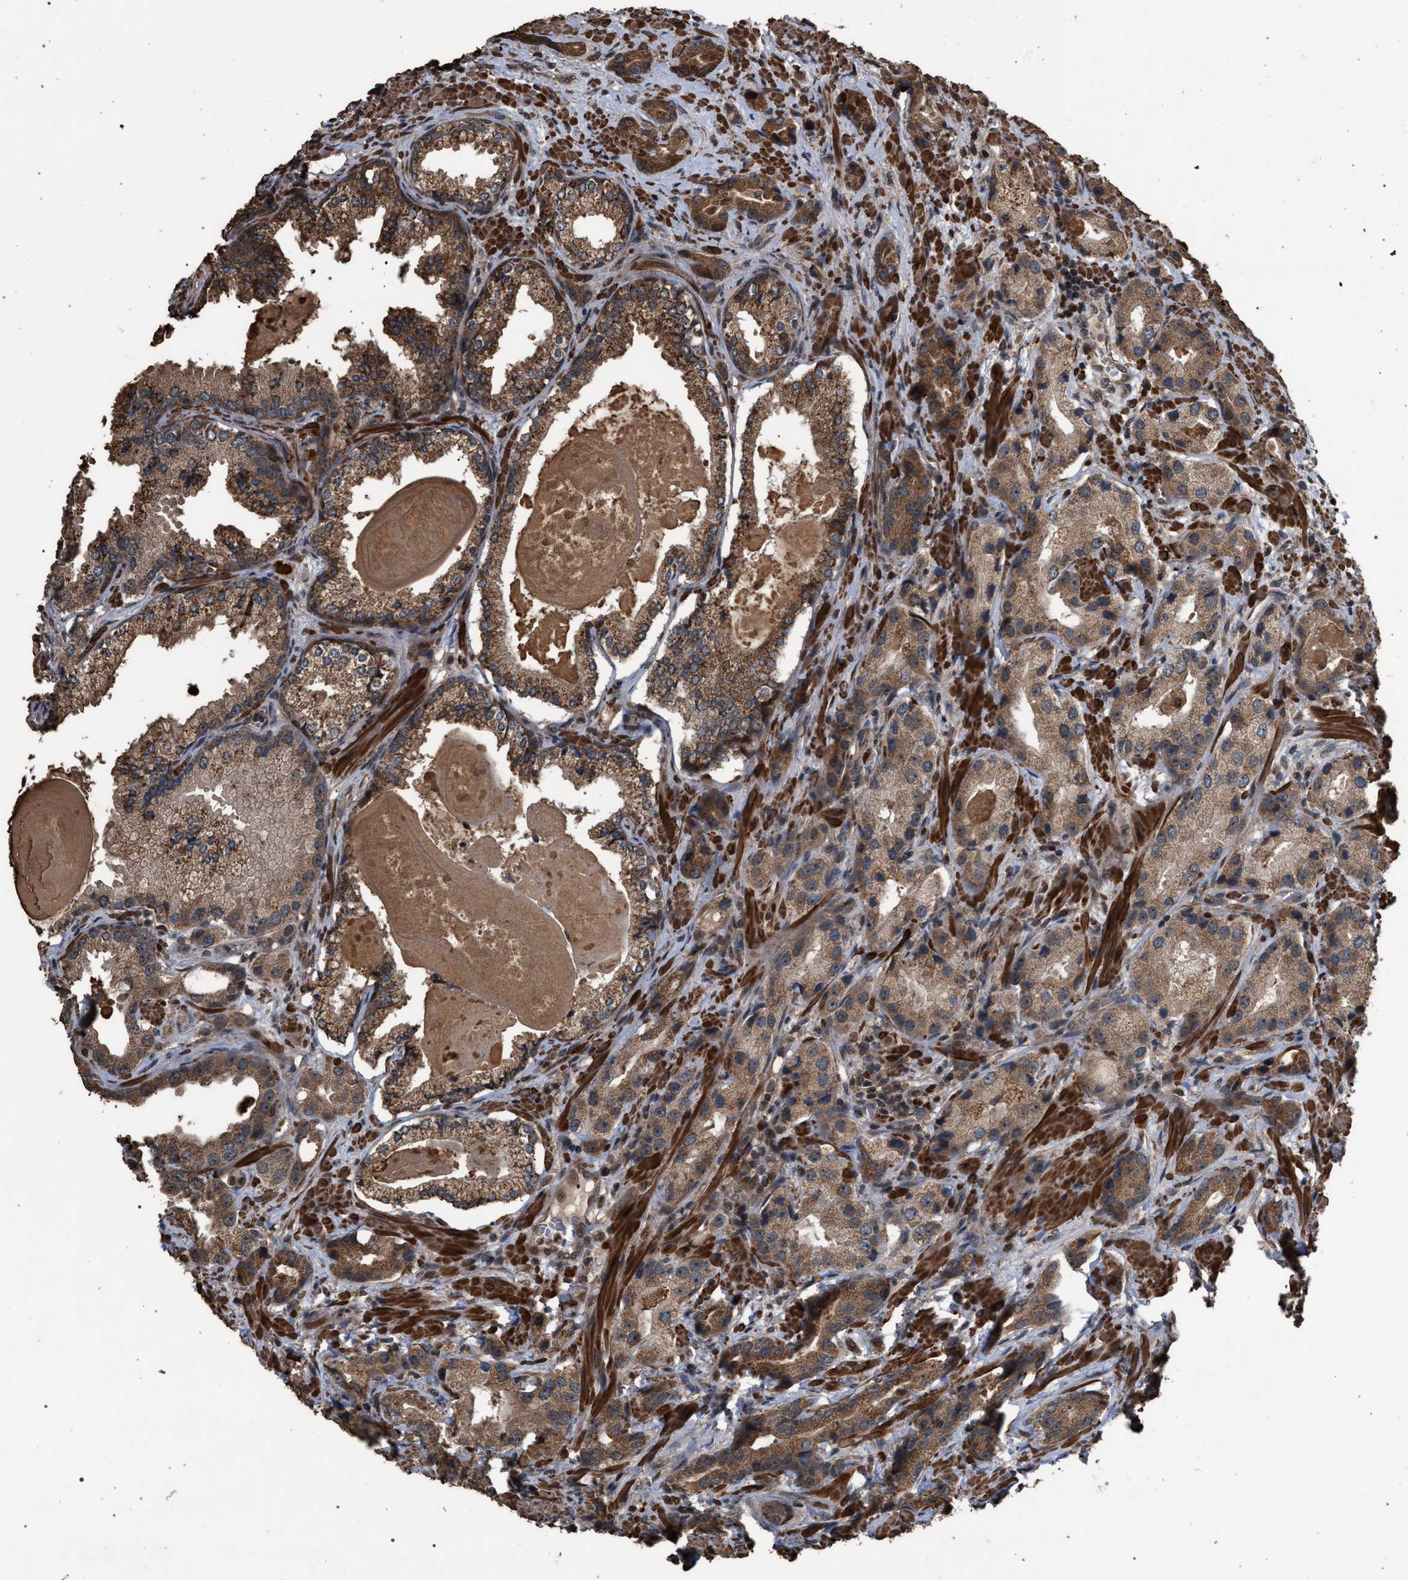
{"staining": {"intensity": "moderate", "quantity": ">75%", "location": "cytoplasmic/membranous"}, "tissue": "prostate cancer", "cell_type": "Tumor cells", "image_type": "cancer", "snomed": [{"axis": "morphology", "description": "Adenocarcinoma, High grade"}, {"axis": "topography", "description": "Prostate"}], "caption": "Moderate cytoplasmic/membranous staining for a protein is appreciated in approximately >75% of tumor cells of prostate adenocarcinoma (high-grade) using IHC.", "gene": "NAA35", "patient": {"sex": "male", "age": 63}}